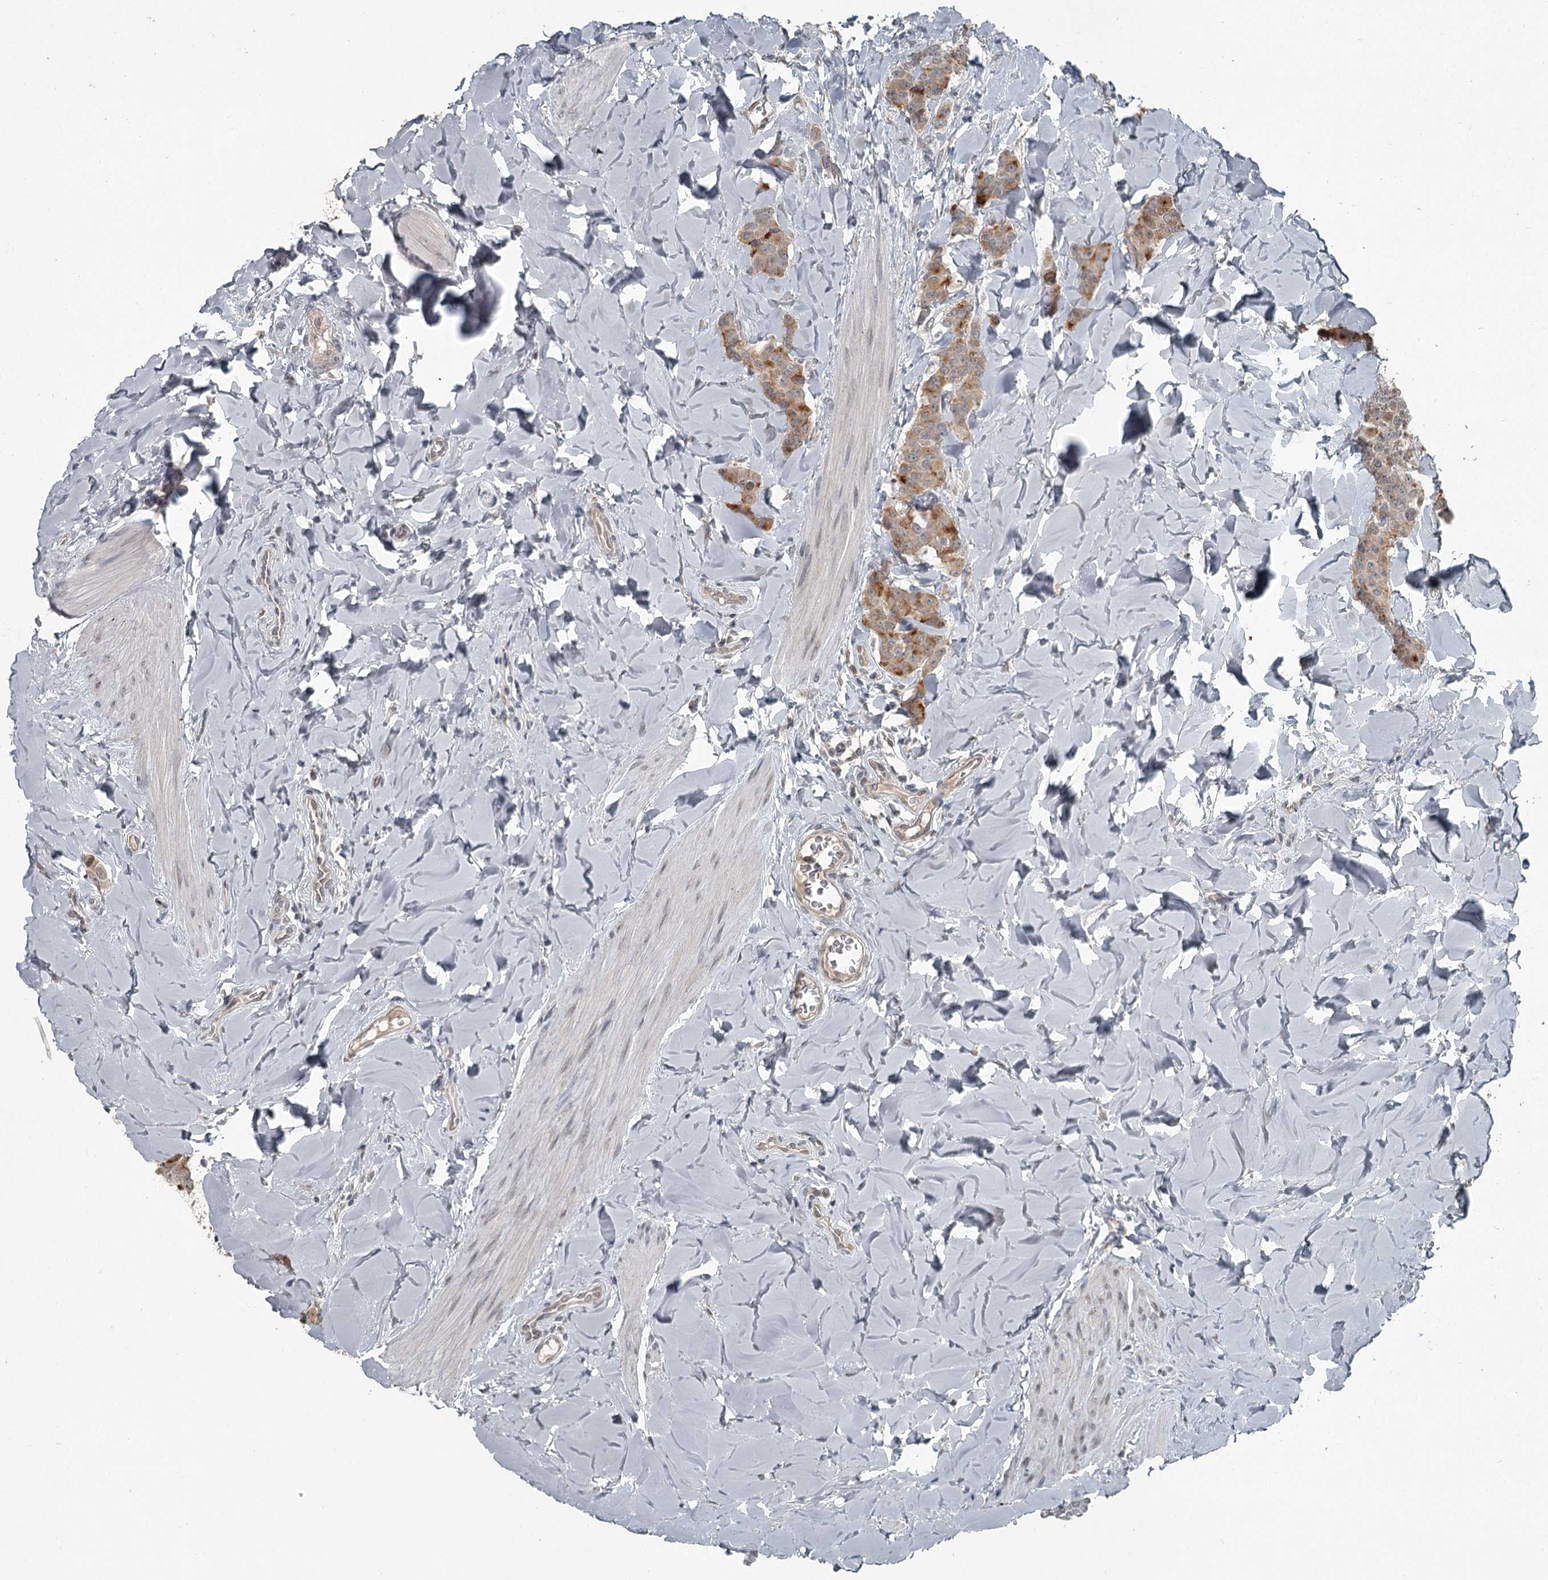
{"staining": {"intensity": "moderate", "quantity": "<25%", "location": "cytoplasmic/membranous"}, "tissue": "breast cancer", "cell_type": "Tumor cells", "image_type": "cancer", "snomed": [{"axis": "morphology", "description": "Duct carcinoma"}, {"axis": "topography", "description": "Breast"}], "caption": "Breast cancer (intraductal carcinoma) stained with a protein marker exhibits moderate staining in tumor cells.", "gene": "SLC39A8", "patient": {"sex": "female", "age": 40}}